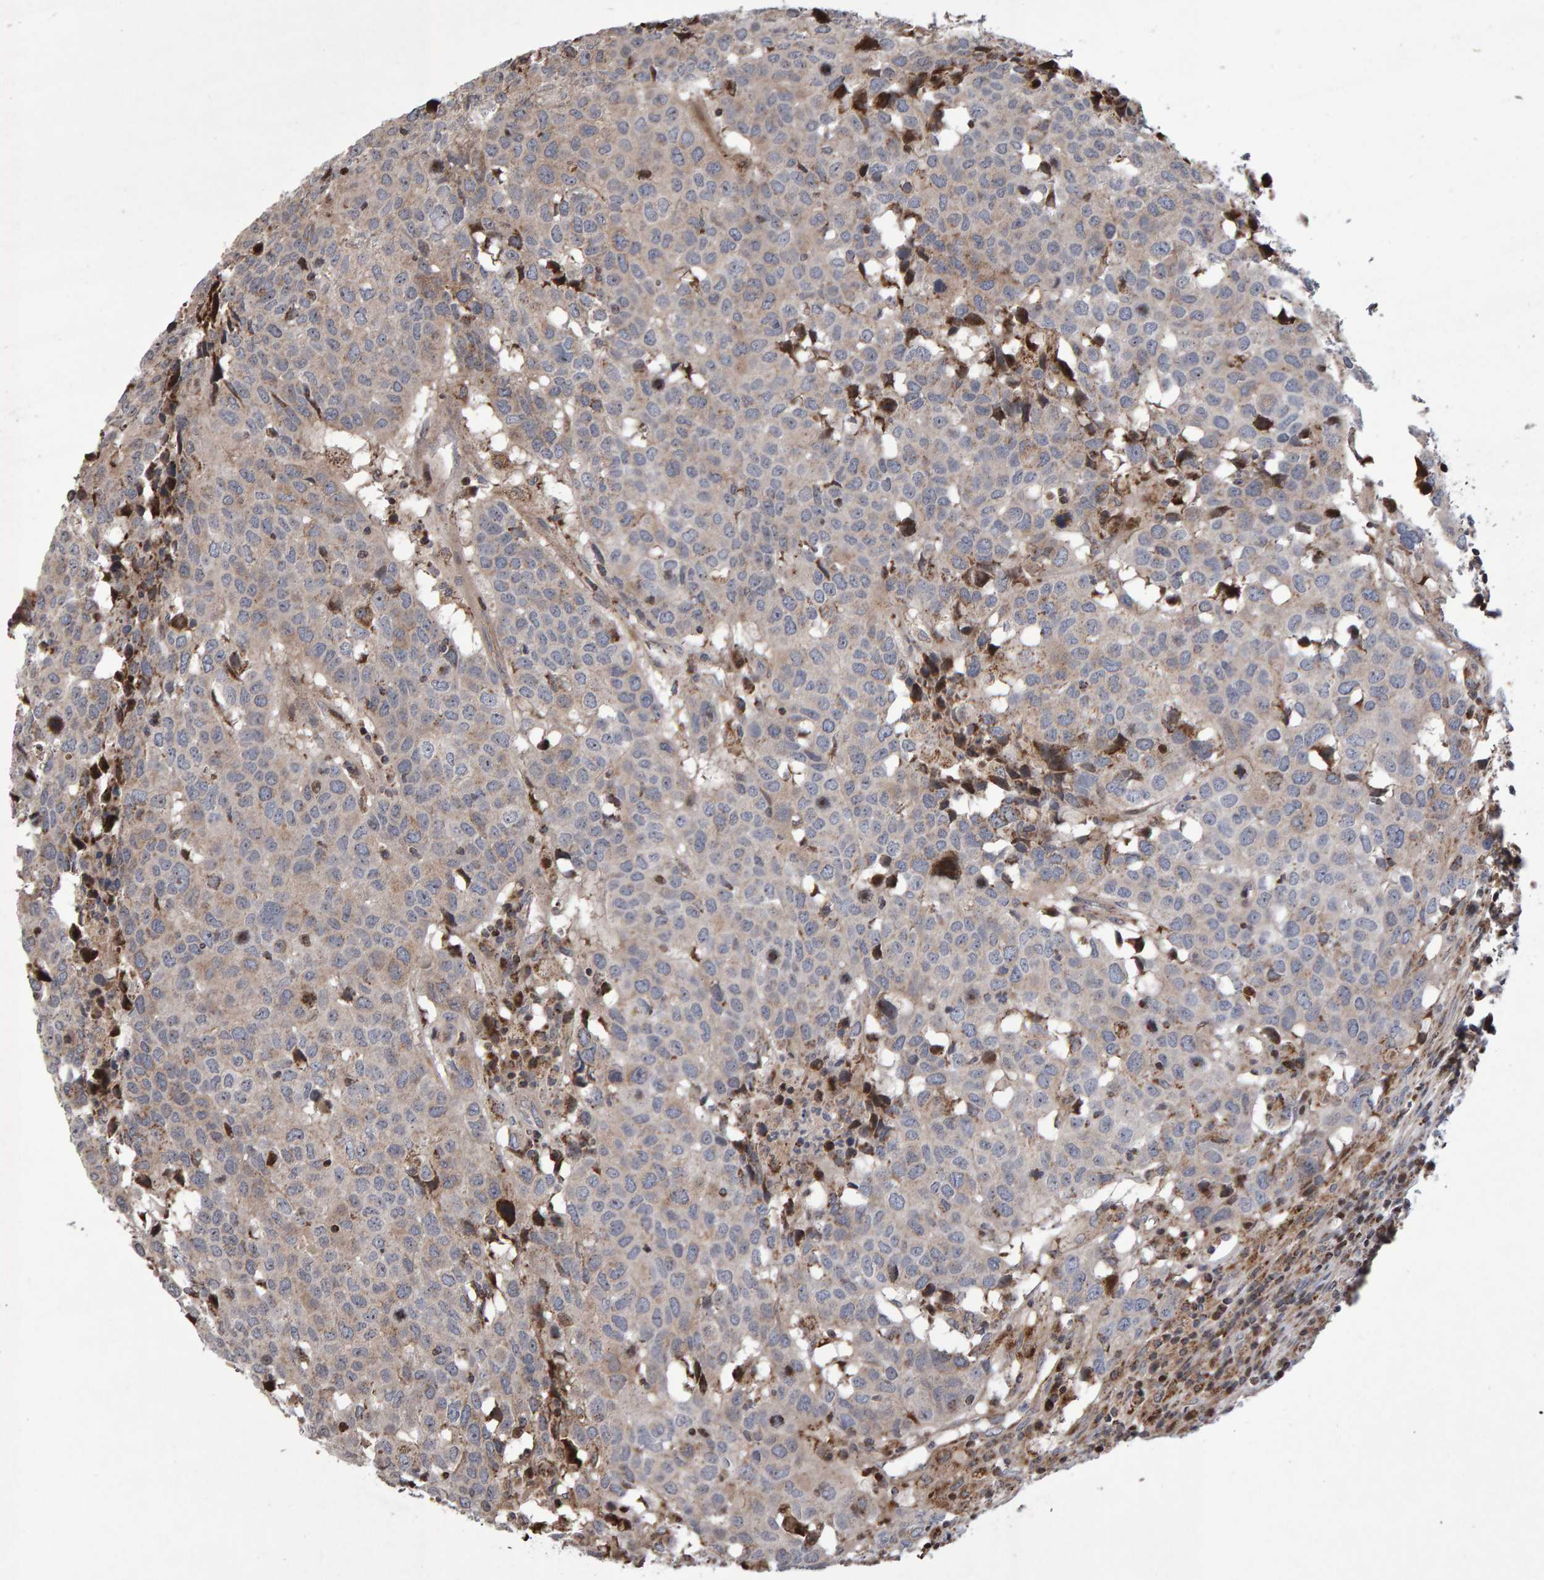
{"staining": {"intensity": "weak", "quantity": "<25%", "location": "cytoplasmic/membranous"}, "tissue": "head and neck cancer", "cell_type": "Tumor cells", "image_type": "cancer", "snomed": [{"axis": "morphology", "description": "Squamous cell carcinoma, NOS"}, {"axis": "topography", "description": "Head-Neck"}], "caption": "High magnification brightfield microscopy of head and neck squamous cell carcinoma stained with DAB (brown) and counterstained with hematoxylin (blue): tumor cells show no significant staining.", "gene": "PECR", "patient": {"sex": "male", "age": 66}}